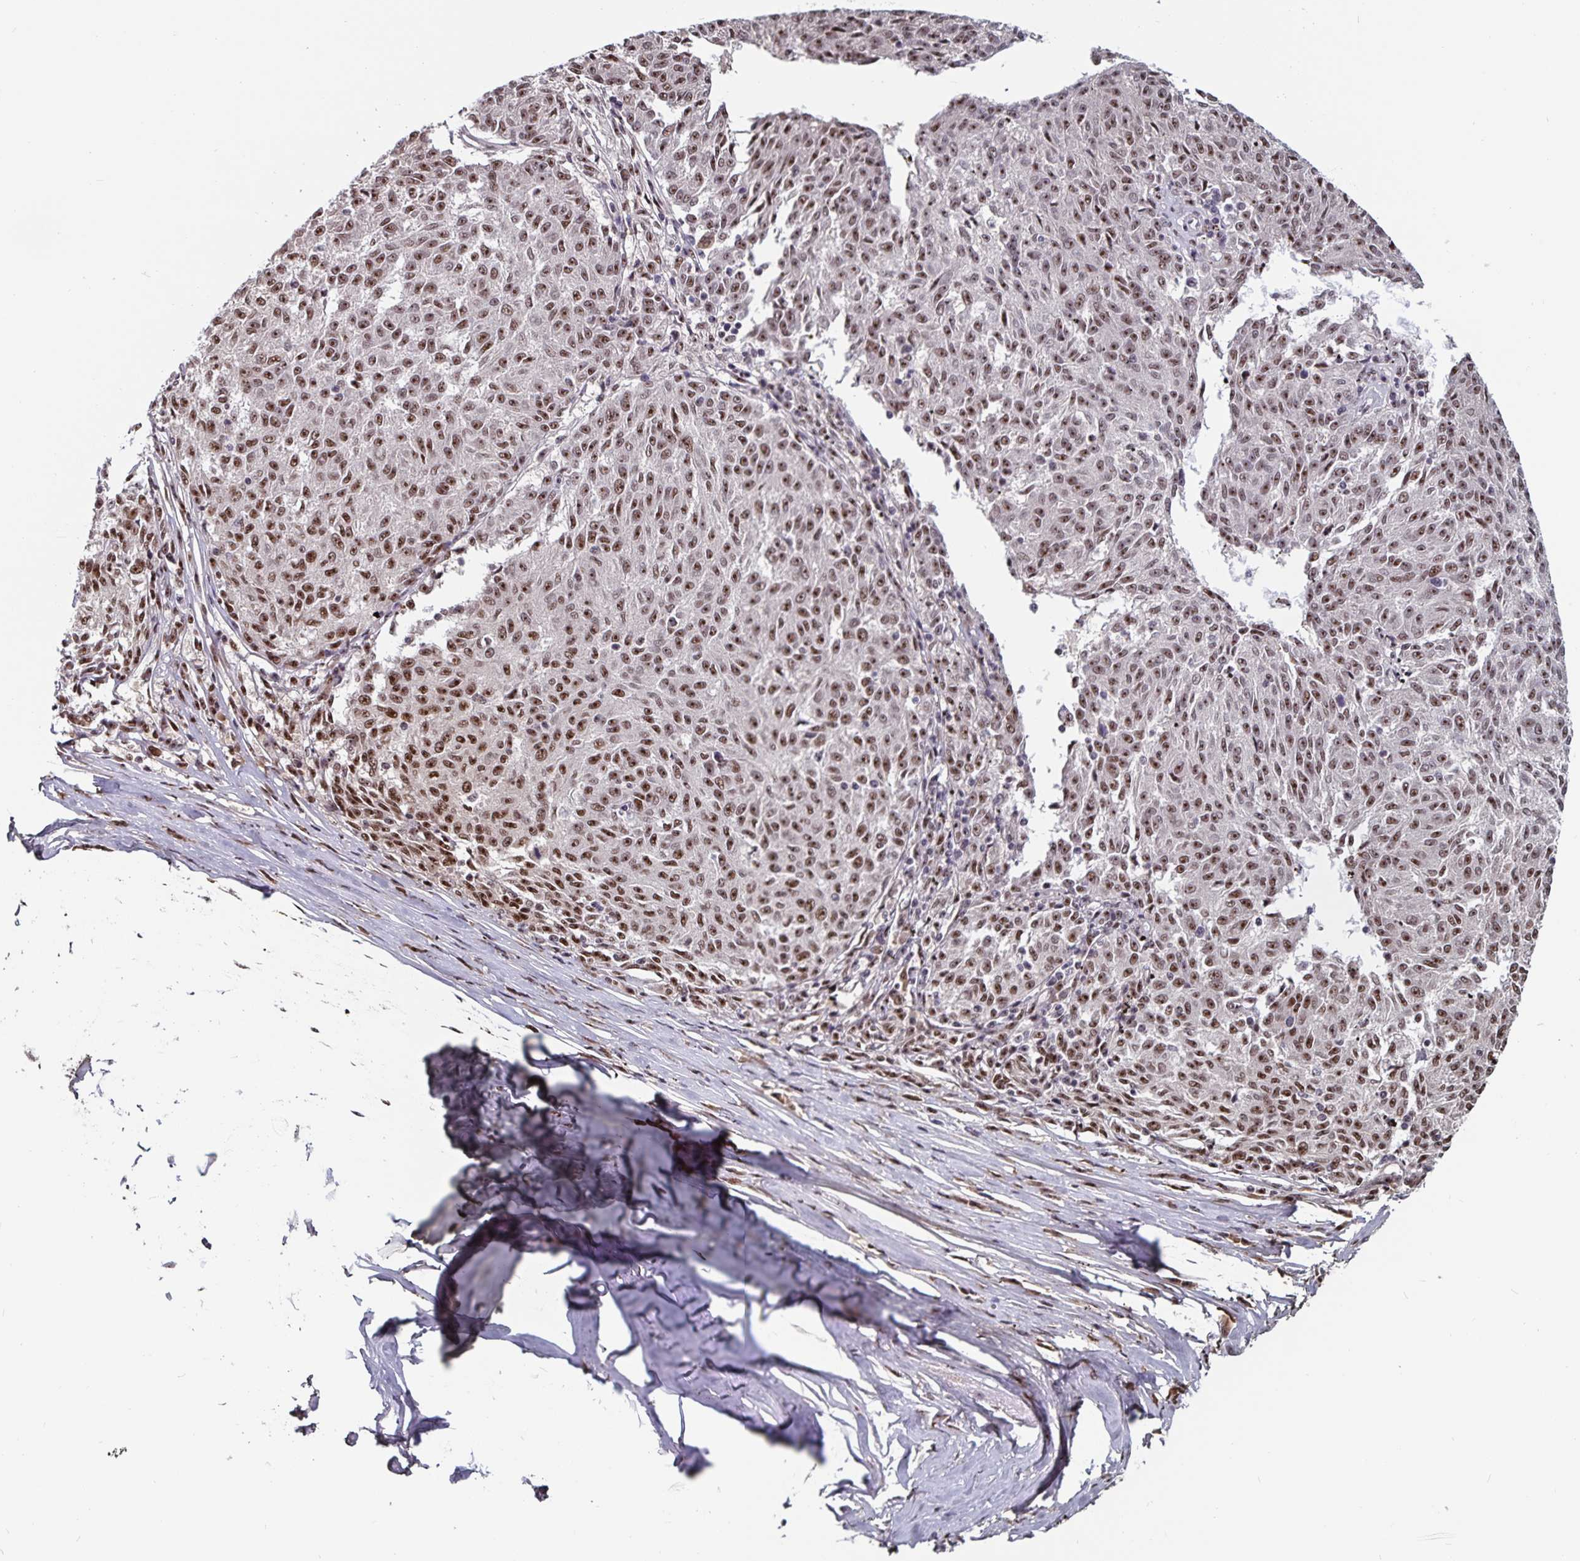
{"staining": {"intensity": "moderate", "quantity": ">75%", "location": "nuclear"}, "tissue": "melanoma", "cell_type": "Tumor cells", "image_type": "cancer", "snomed": [{"axis": "morphology", "description": "Malignant melanoma, NOS"}, {"axis": "topography", "description": "Skin"}], "caption": "The image shows immunohistochemical staining of malignant melanoma. There is moderate nuclear staining is seen in about >75% of tumor cells. The staining was performed using DAB, with brown indicating positive protein expression. Nuclei are stained blue with hematoxylin.", "gene": "LAS1L", "patient": {"sex": "female", "age": 72}}